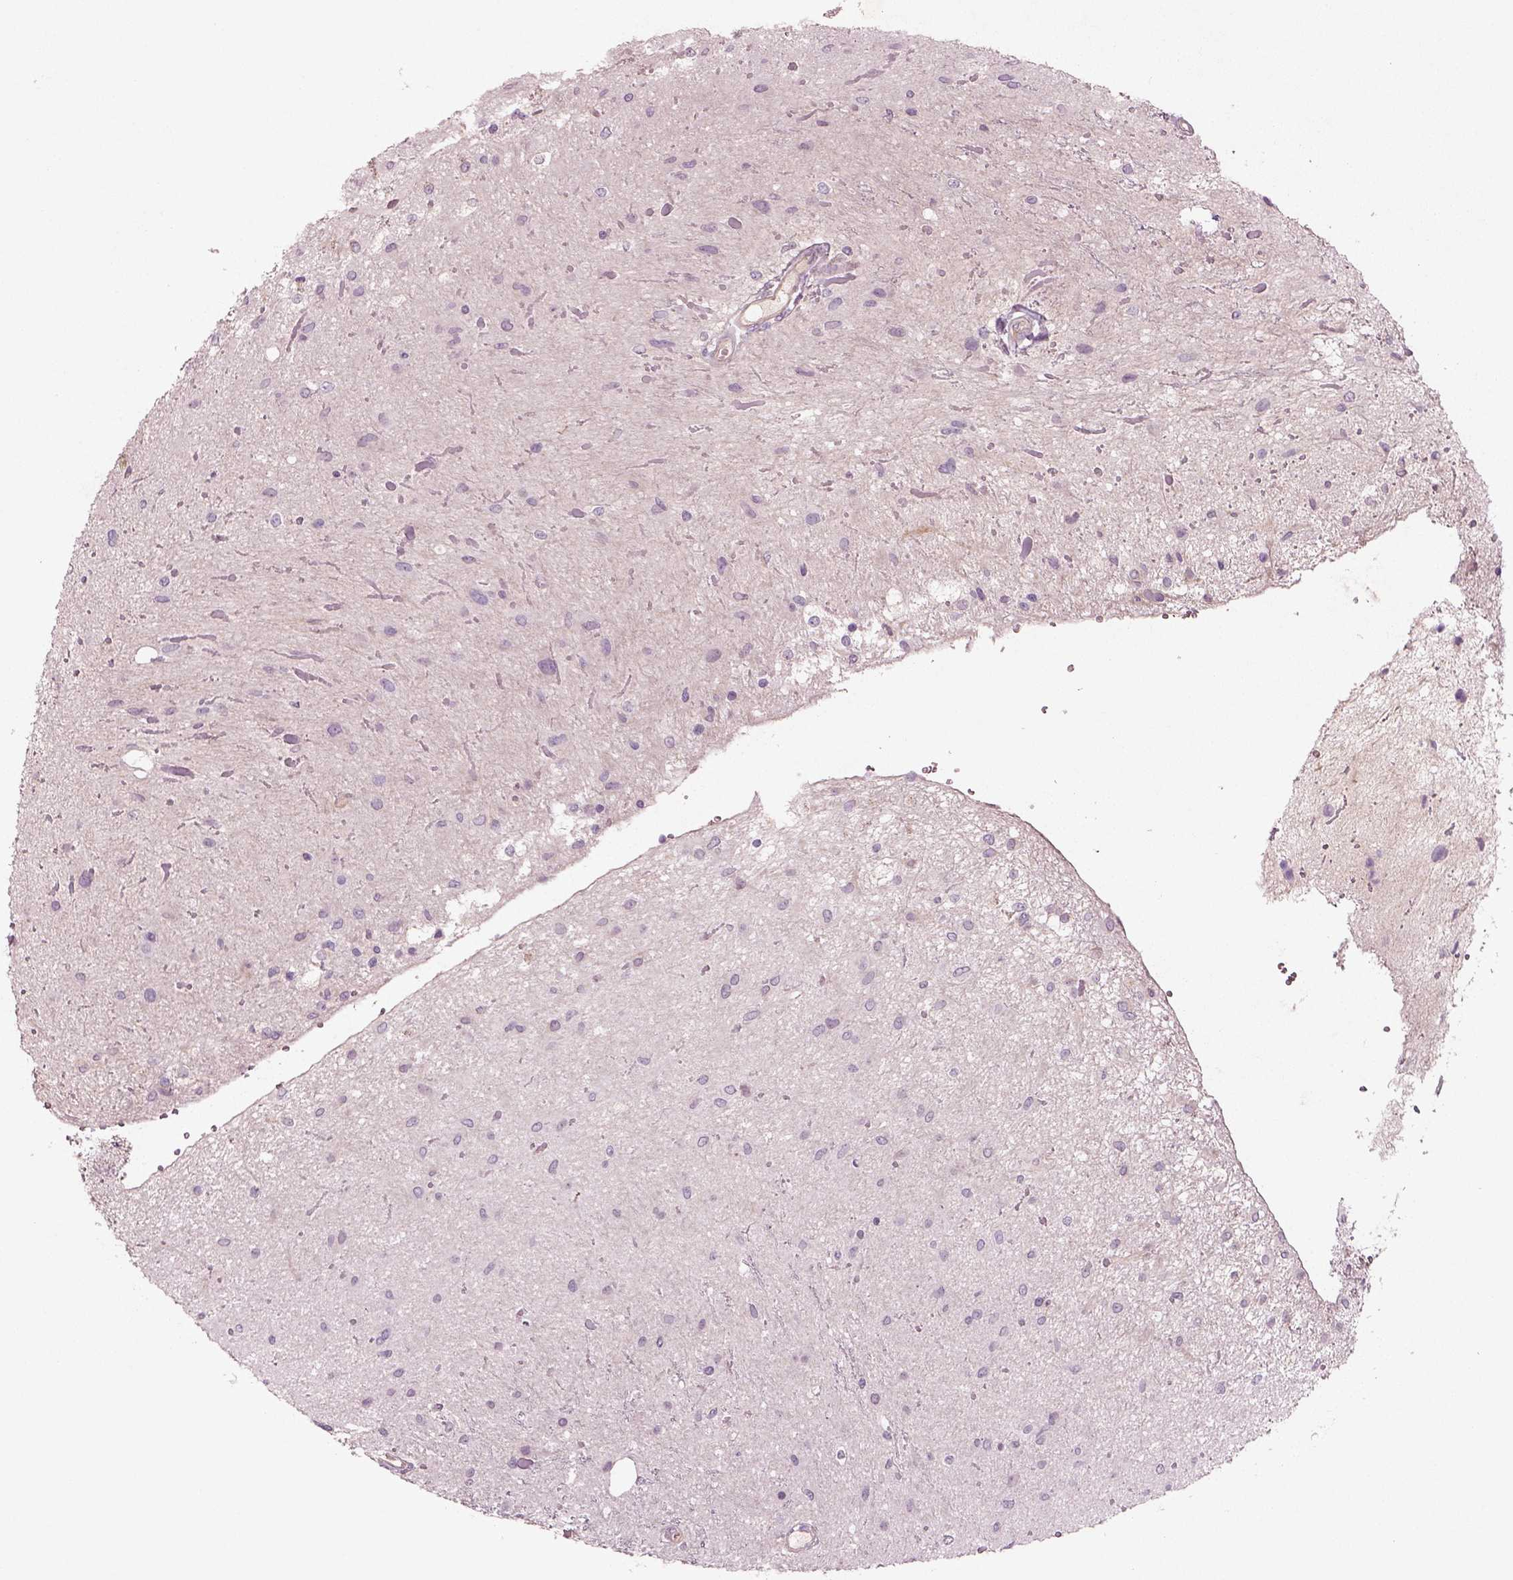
{"staining": {"intensity": "negative", "quantity": "none", "location": "none"}, "tissue": "glioma", "cell_type": "Tumor cells", "image_type": "cancer", "snomed": [{"axis": "morphology", "description": "Glioma, malignant, Low grade"}, {"axis": "topography", "description": "Cerebellum"}], "caption": "Immunohistochemistry (IHC) of human malignant low-grade glioma shows no positivity in tumor cells.", "gene": "DUOXA2", "patient": {"sex": "female", "age": 14}}